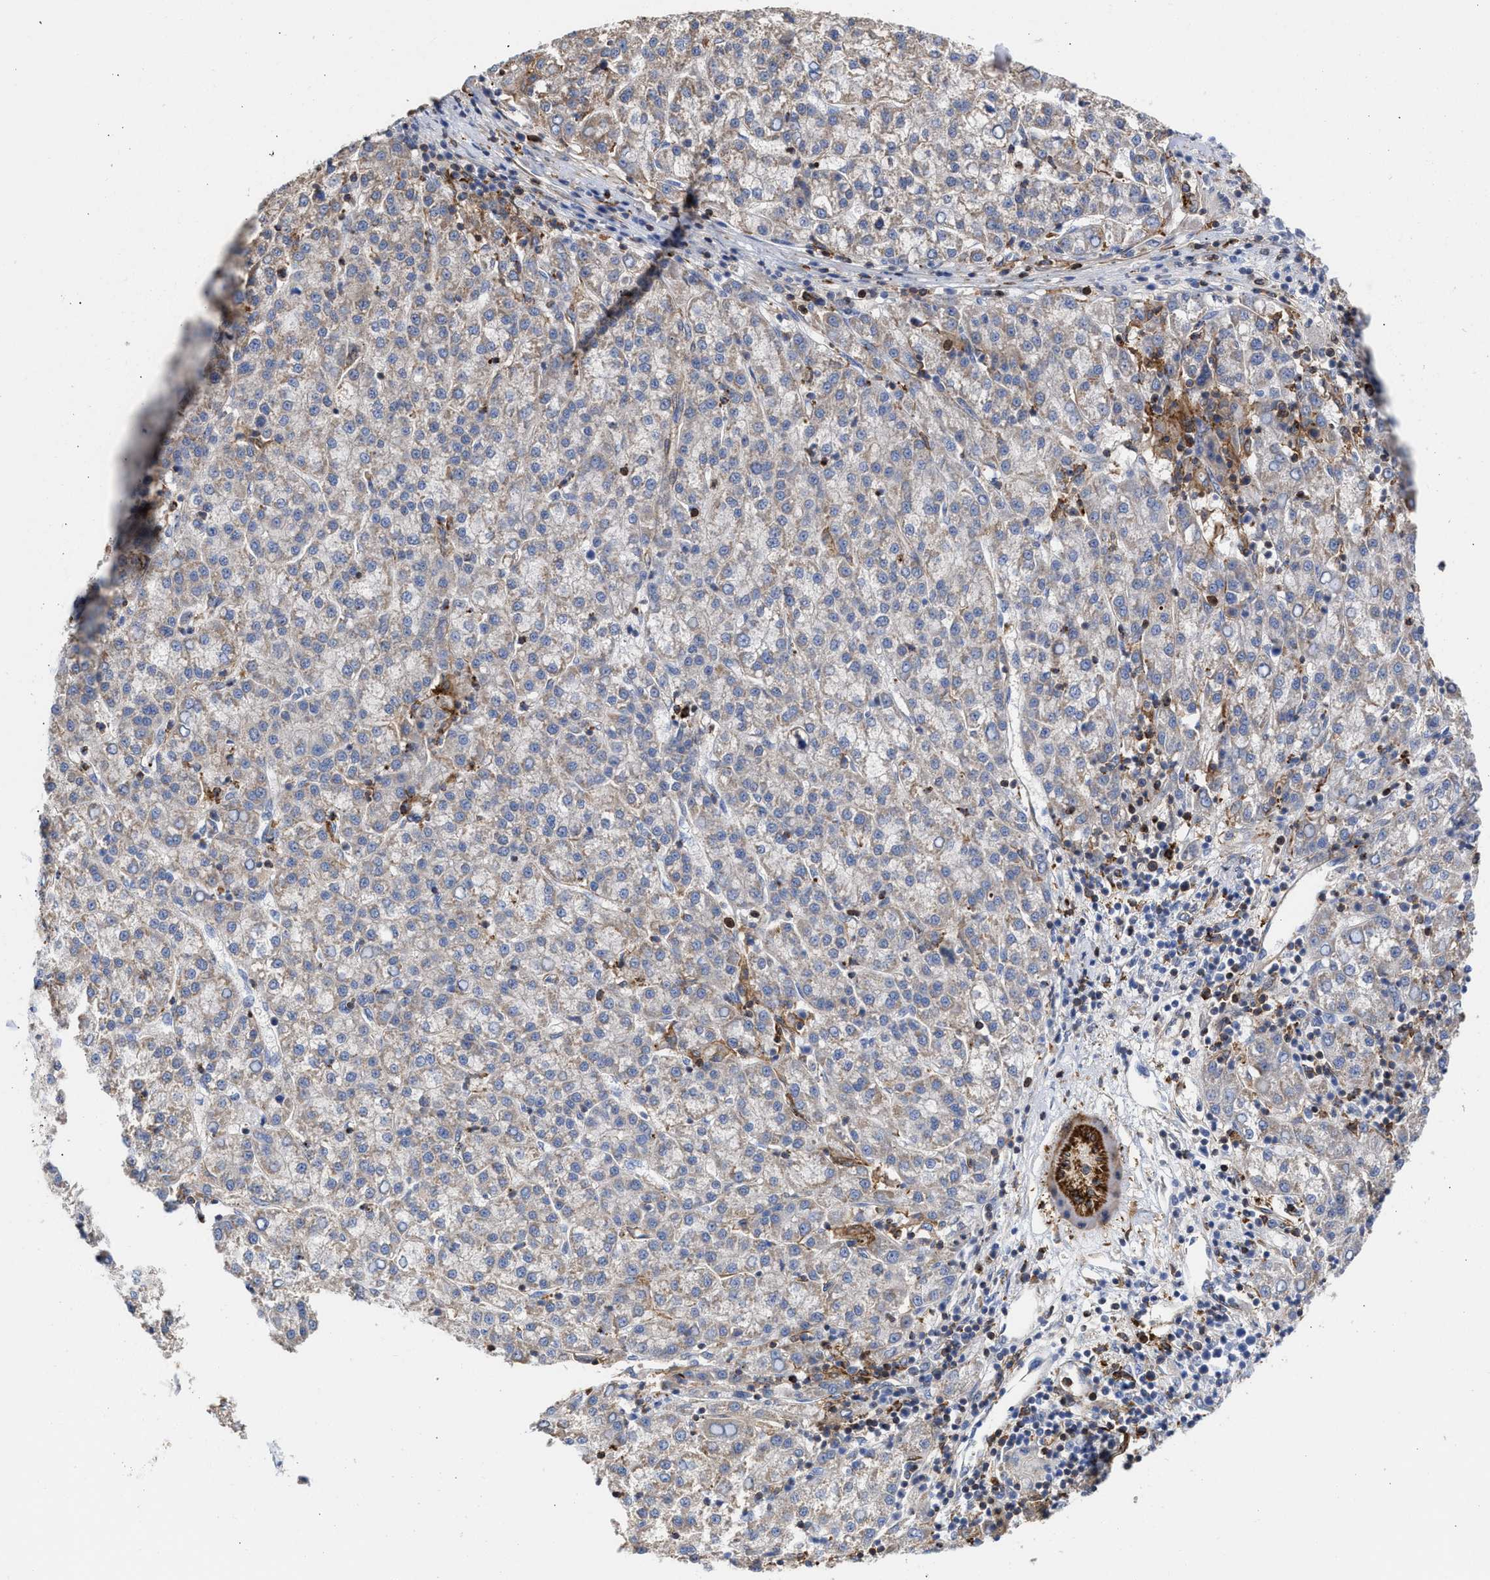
{"staining": {"intensity": "negative", "quantity": "none", "location": "none"}, "tissue": "liver cancer", "cell_type": "Tumor cells", "image_type": "cancer", "snomed": [{"axis": "morphology", "description": "Carcinoma, Hepatocellular, NOS"}, {"axis": "topography", "description": "Liver"}], "caption": "Liver cancer (hepatocellular carcinoma) was stained to show a protein in brown. There is no significant expression in tumor cells.", "gene": "HS3ST5", "patient": {"sex": "female", "age": 58}}